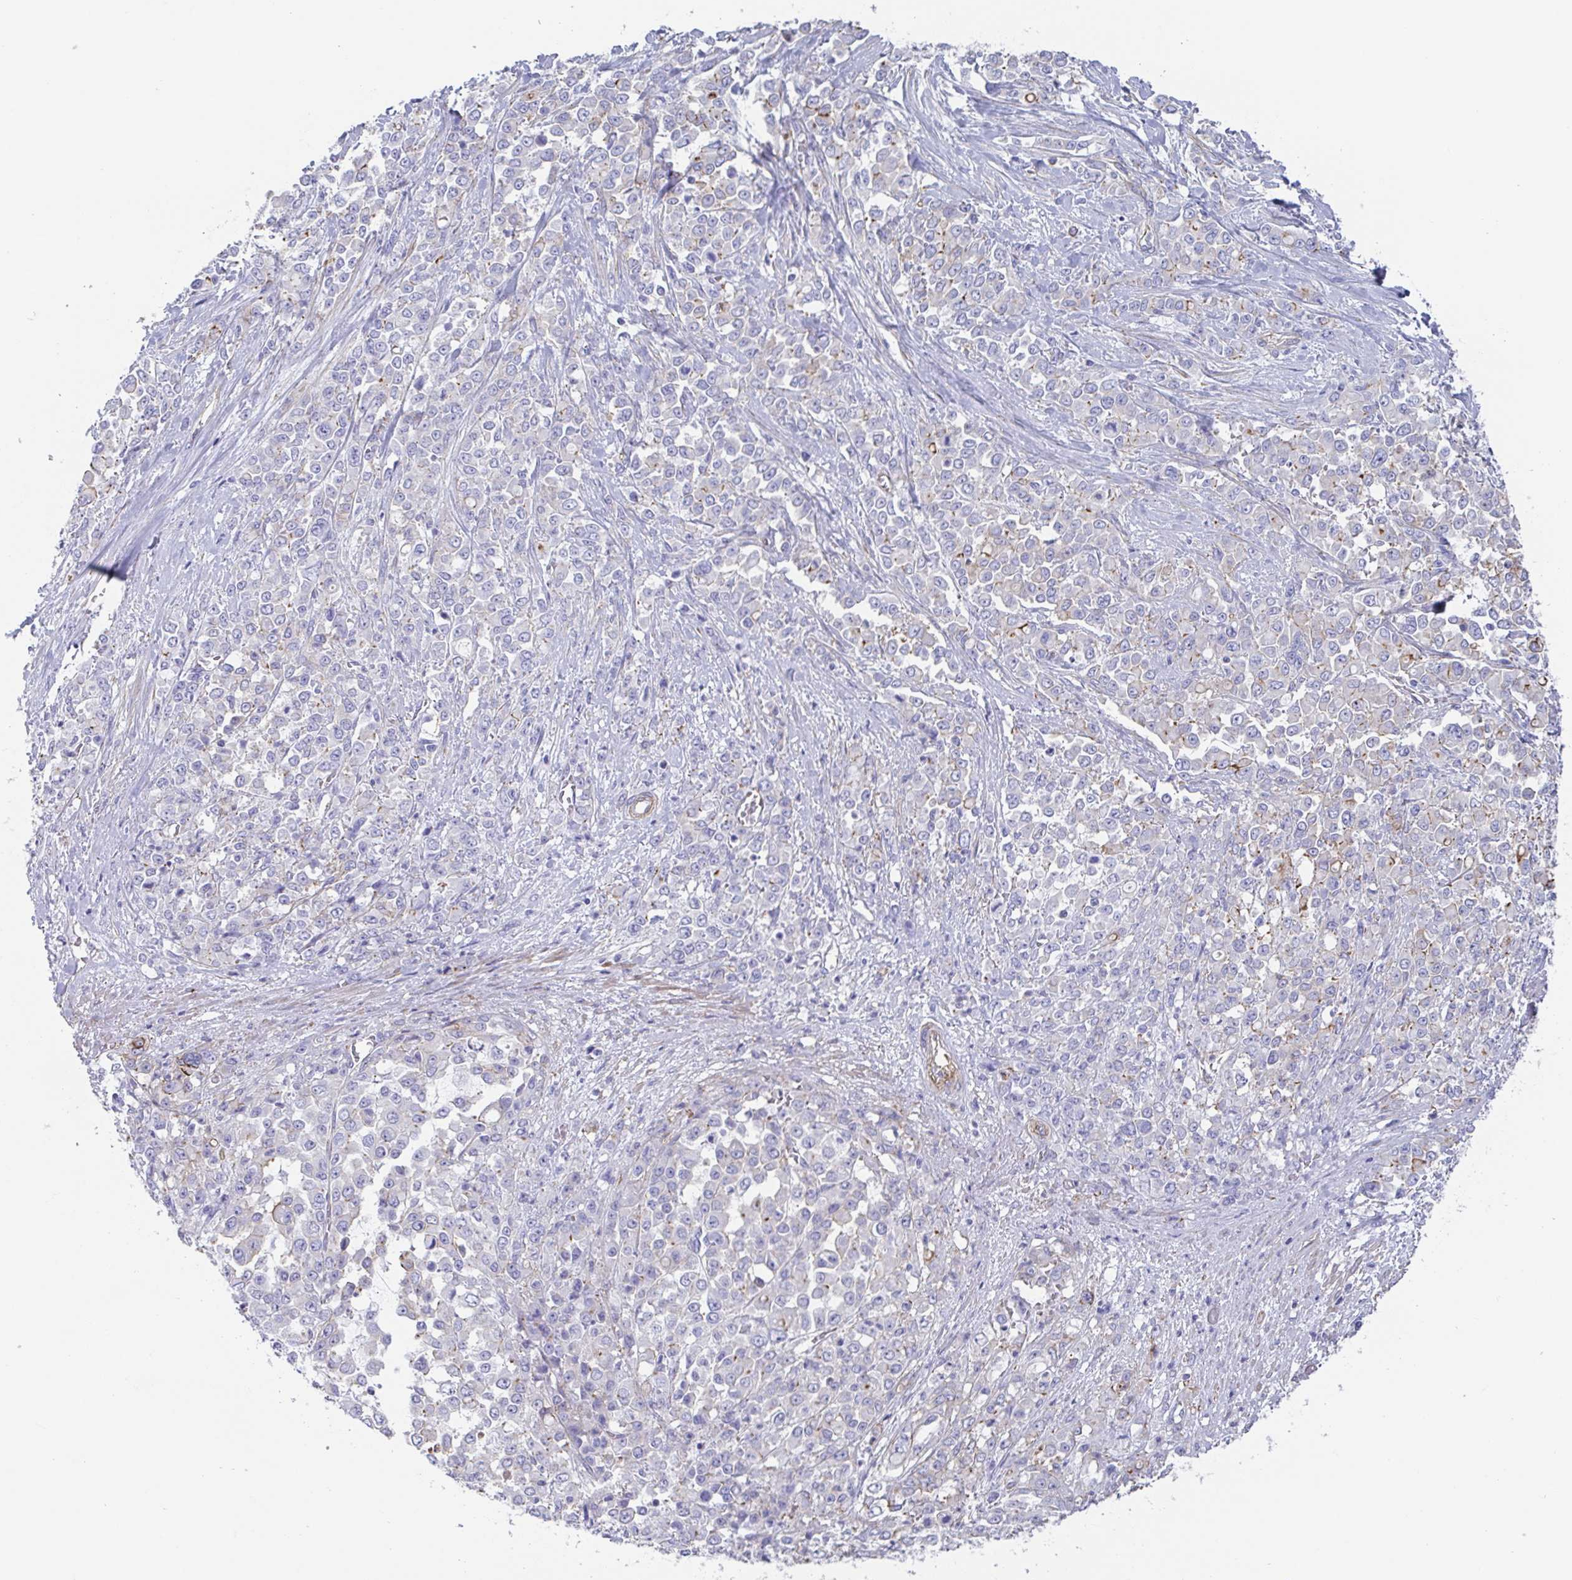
{"staining": {"intensity": "negative", "quantity": "none", "location": "none"}, "tissue": "stomach cancer", "cell_type": "Tumor cells", "image_type": "cancer", "snomed": [{"axis": "morphology", "description": "Adenocarcinoma, NOS"}, {"axis": "topography", "description": "Stomach"}], "caption": "A photomicrograph of stomach adenocarcinoma stained for a protein reveals no brown staining in tumor cells. (DAB immunohistochemistry with hematoxylin counter stain).", "gene": "TRAM2", "patient": {"sex": "female", "age": 76}}